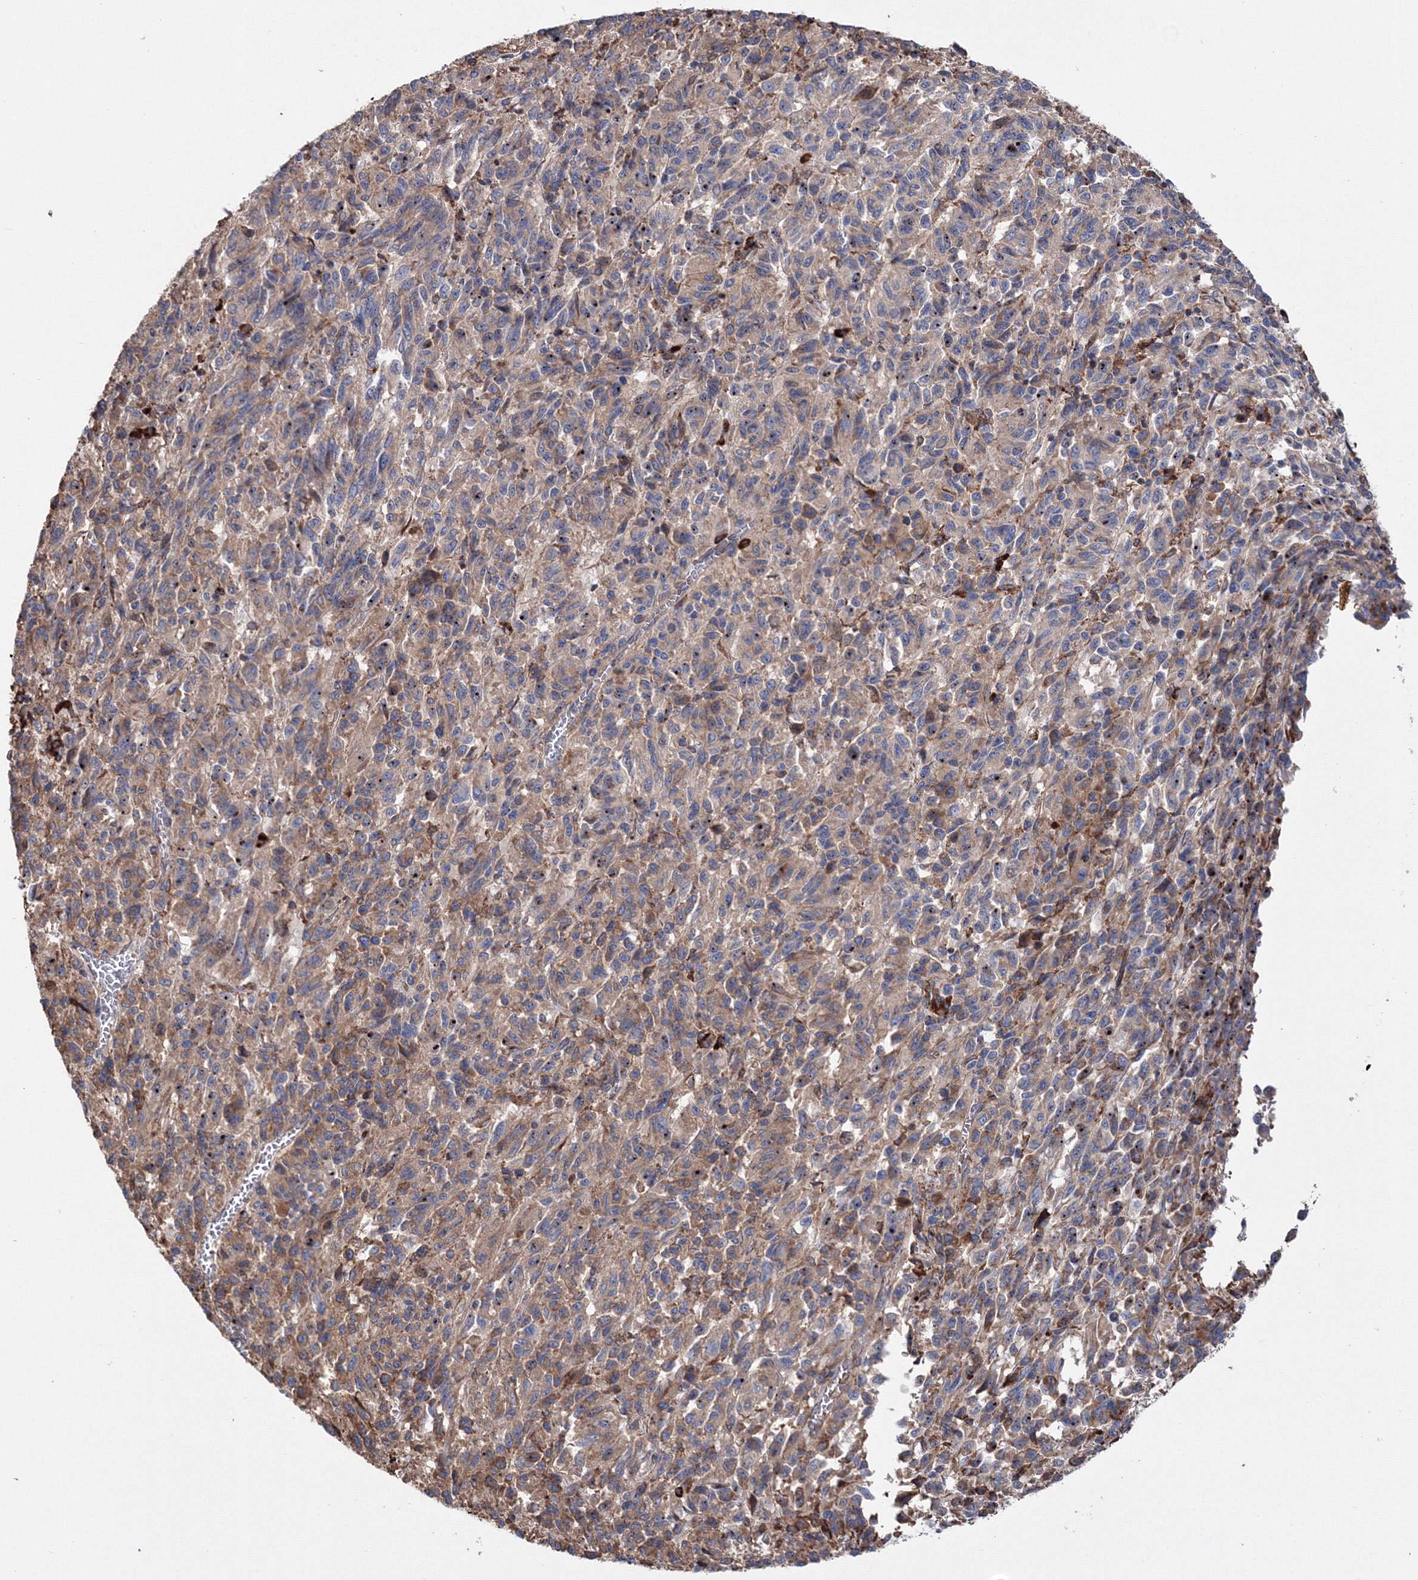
{"staining": {"intensity": "moderate", "quantity": ">75%", "location": "cytoplasmic/membranous"}, "tissue": "melanoma", "cell_type": "Tumor cells", "image_type": "cancer", "snomed": [{"axis": "morphology", "description": "Malignant melanoma, Metastatic site"}, {"axis": "topography", "description": "Lung"}], "caption": "Immunohistochemistry of malignant melanoma (metastatic site) exhibits medium levels of moderate cytoplasmic/membranous staining in approximately >75% of tumor cells. (DAB IHC with brightfield microscopy, high magnification).", "gene": "VPS8", "patient": {"sex": "male", "age": 64}}